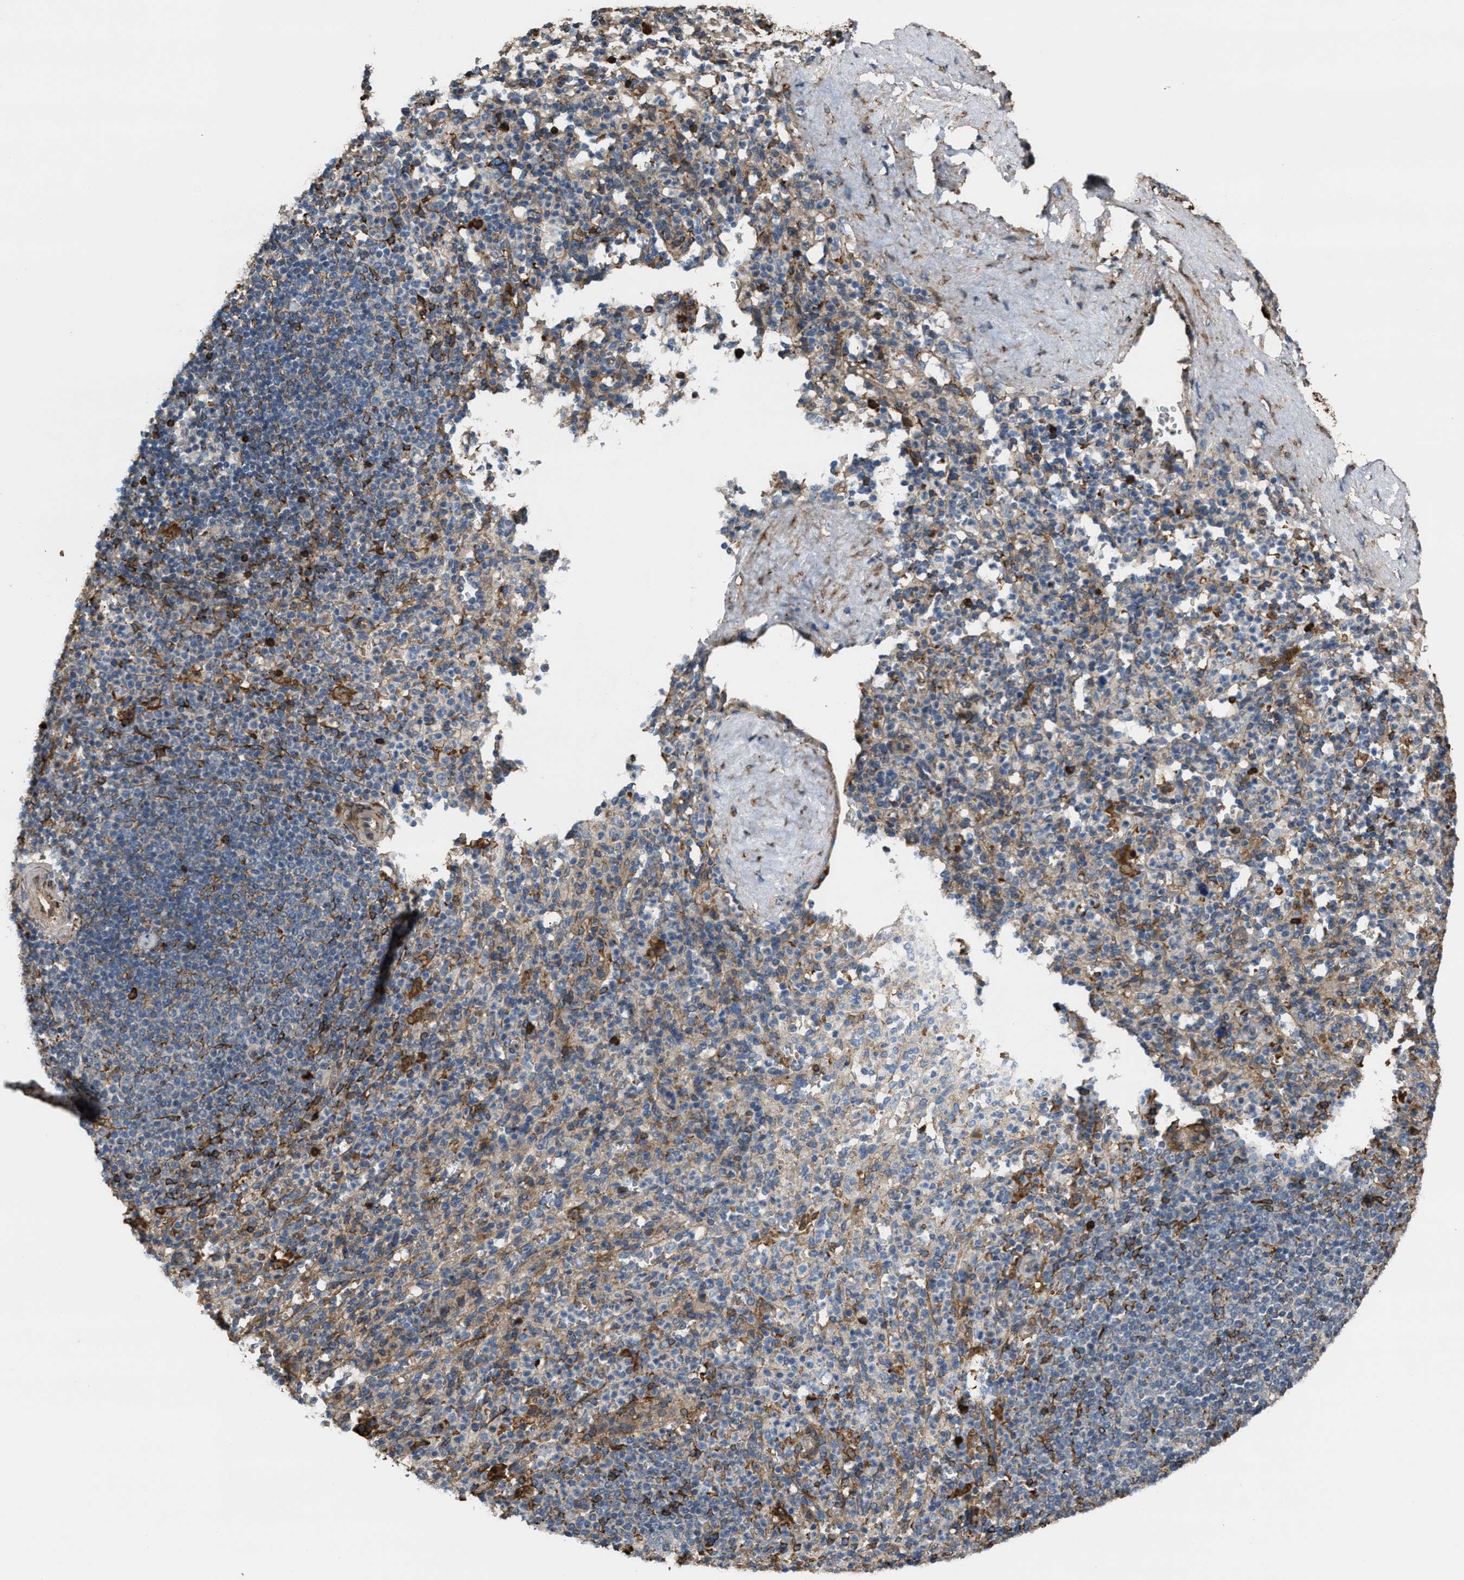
{"staining": {"intensity": "moderate", "quantity": "25%-75%", "location": "cytoplasmic/membranous"}, "tissue": "spleen", "cell_type": "Cells in red pulp", "image_type": "normal", "snomed": [{"axis": "morphology", "description": "Normal tissue, NOS"}, {"axis": "topography", "description": "Spleen"}], "caption": "Spleen was stained to show a protein in brown. There is medium levels of moderate cytoplasmic/membranous expression in about 25%-75% of cells in red pulp. (Stains: DAB in brown, nuclei in blue, Microscopy: brightfield microscopy at high magnification).", "gene": "SELENOM", "patient": {"sex": "male", "age": 36}}